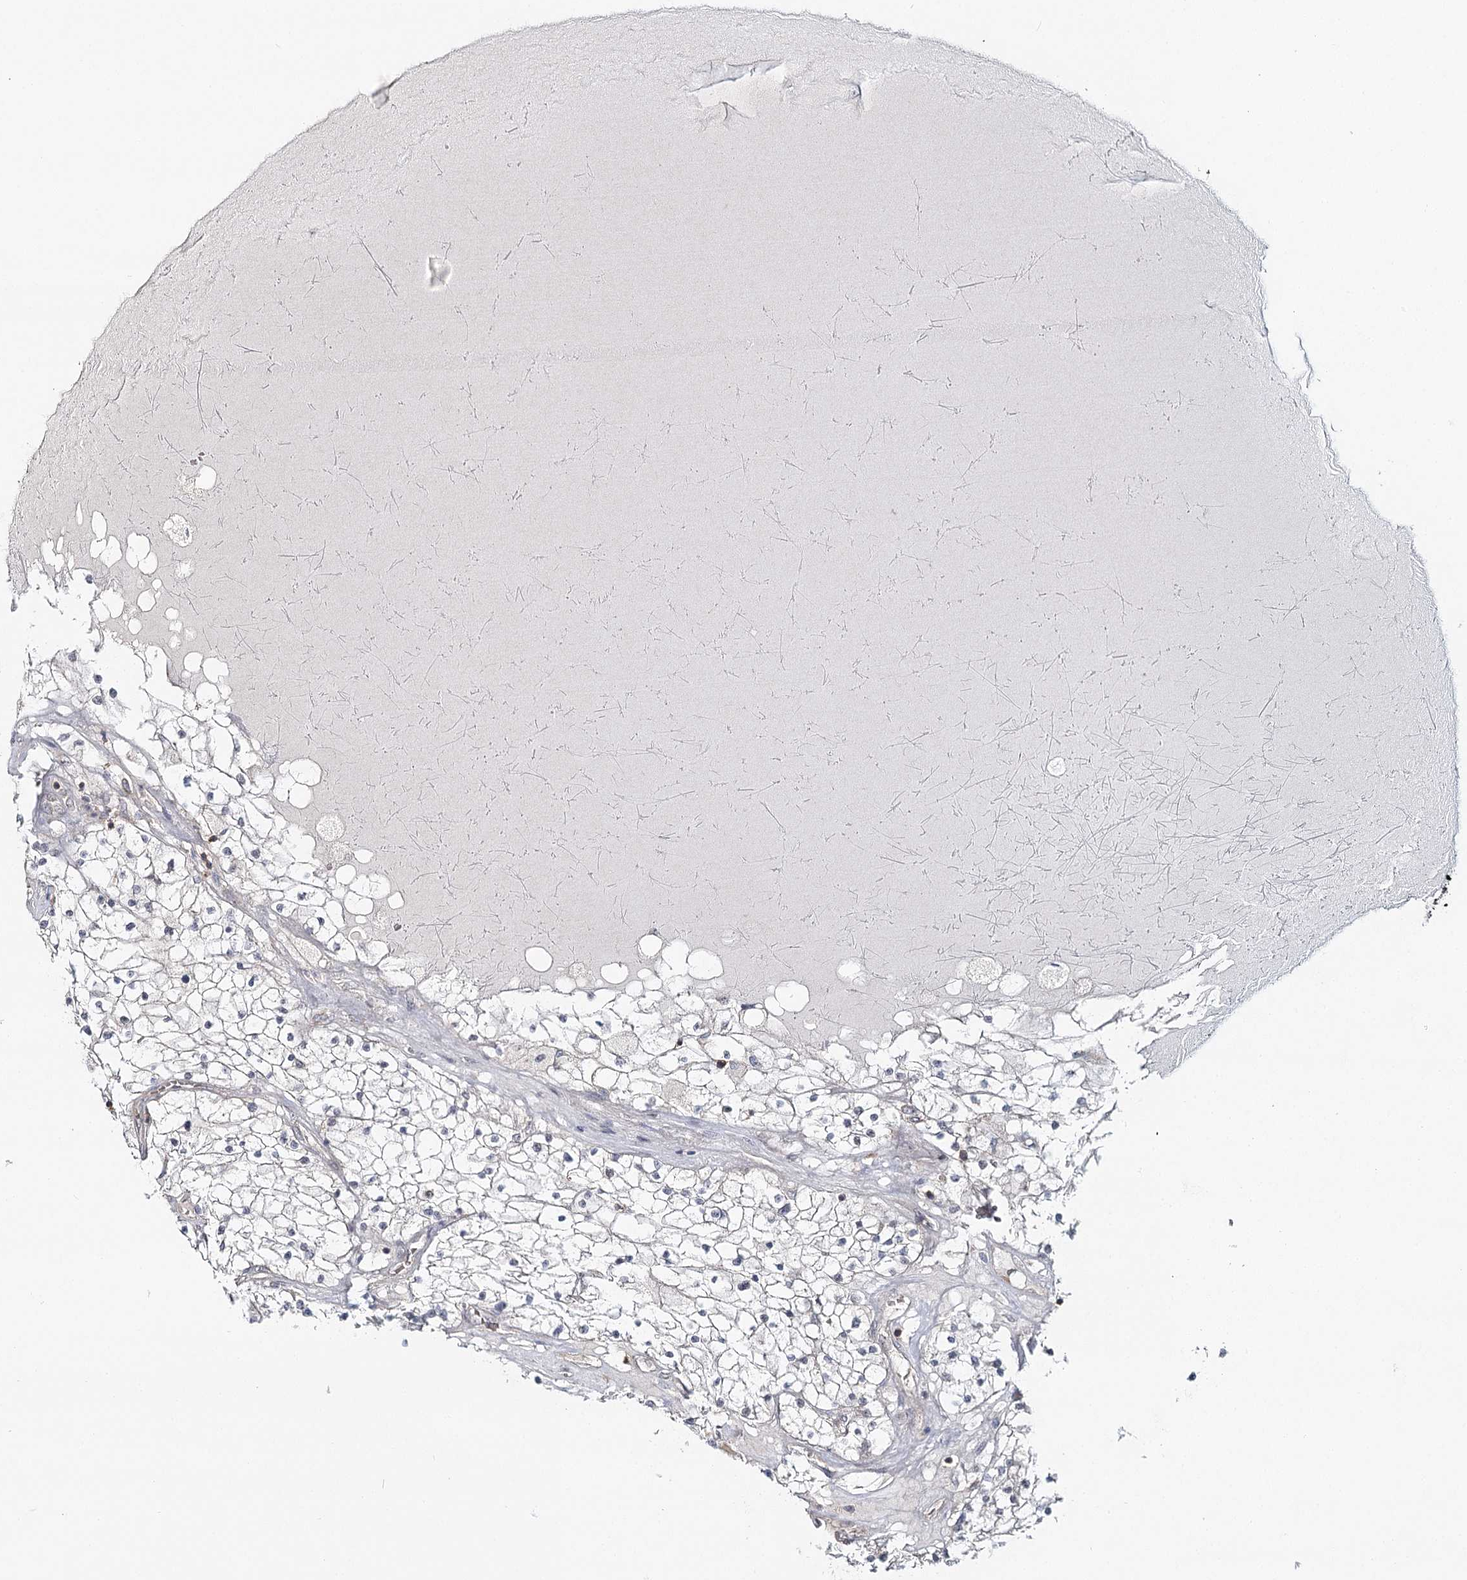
{"staining": {"intensity": "negative", "quantity": "none", "location": "none"}, "tissue": "renal cancer", "cell_type": "Tumor cells", "image_type": "cancer", "snomed": [{"axis": "morphology", "description": "Normal tissue, NOS"}, {"axis": "morphology", "description": "Adenocarcinoma, NOS"}, {"axis": "topography", "description": "Kidney"}], "caption": "Micrograph shows no significant protein staining in tumor cells of adenocarcinoma (renal). (DAB immunohistochemistry visualized using brightfield microscopy, high magnification).", "gene": "FAM120B", "patient": {"sex": "male", "age": 68}}